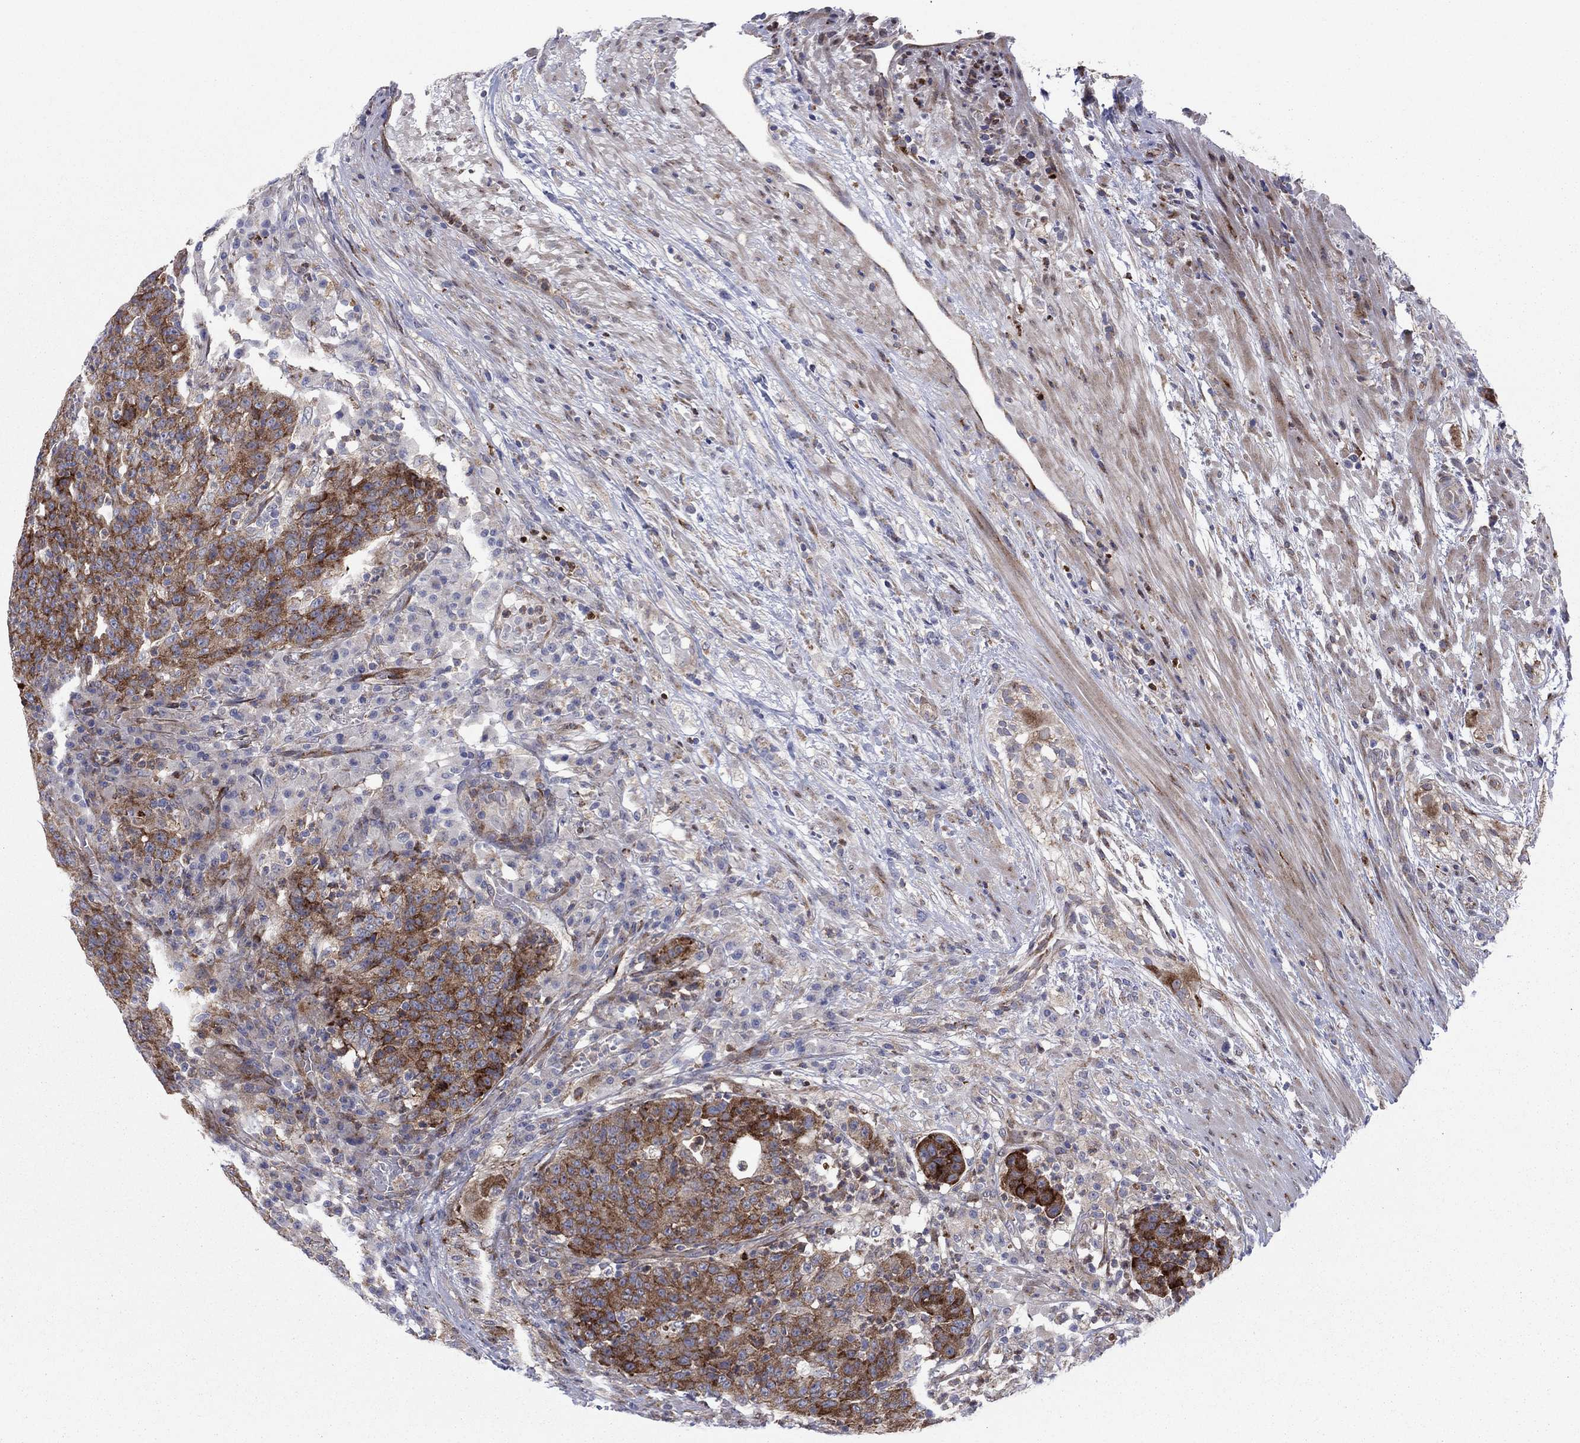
{"staining": {"intensity": "strong", "quantity": "25%-75%", "location": "cytoplasmic/membranous"}, "tissue": "colorectal cancer", "cell_type": "Tumor cells", "image_type": "cancer", "snomed": [{"axis": "morphology", "description": "Adenocarcinoma, NOS"}, {"axis": "topography", "description": "Colon"}], "caption": "Immunohistochemistry (IHC) histopathology image of colorectal cancer stained for a protein (brown), which exhibits high levels of strong cytoplasmic/membranous positivity in approximately 25%-75% of tumor cells.", "gene": "GPR155", "patient": {"sex": "male", "age": 70}}